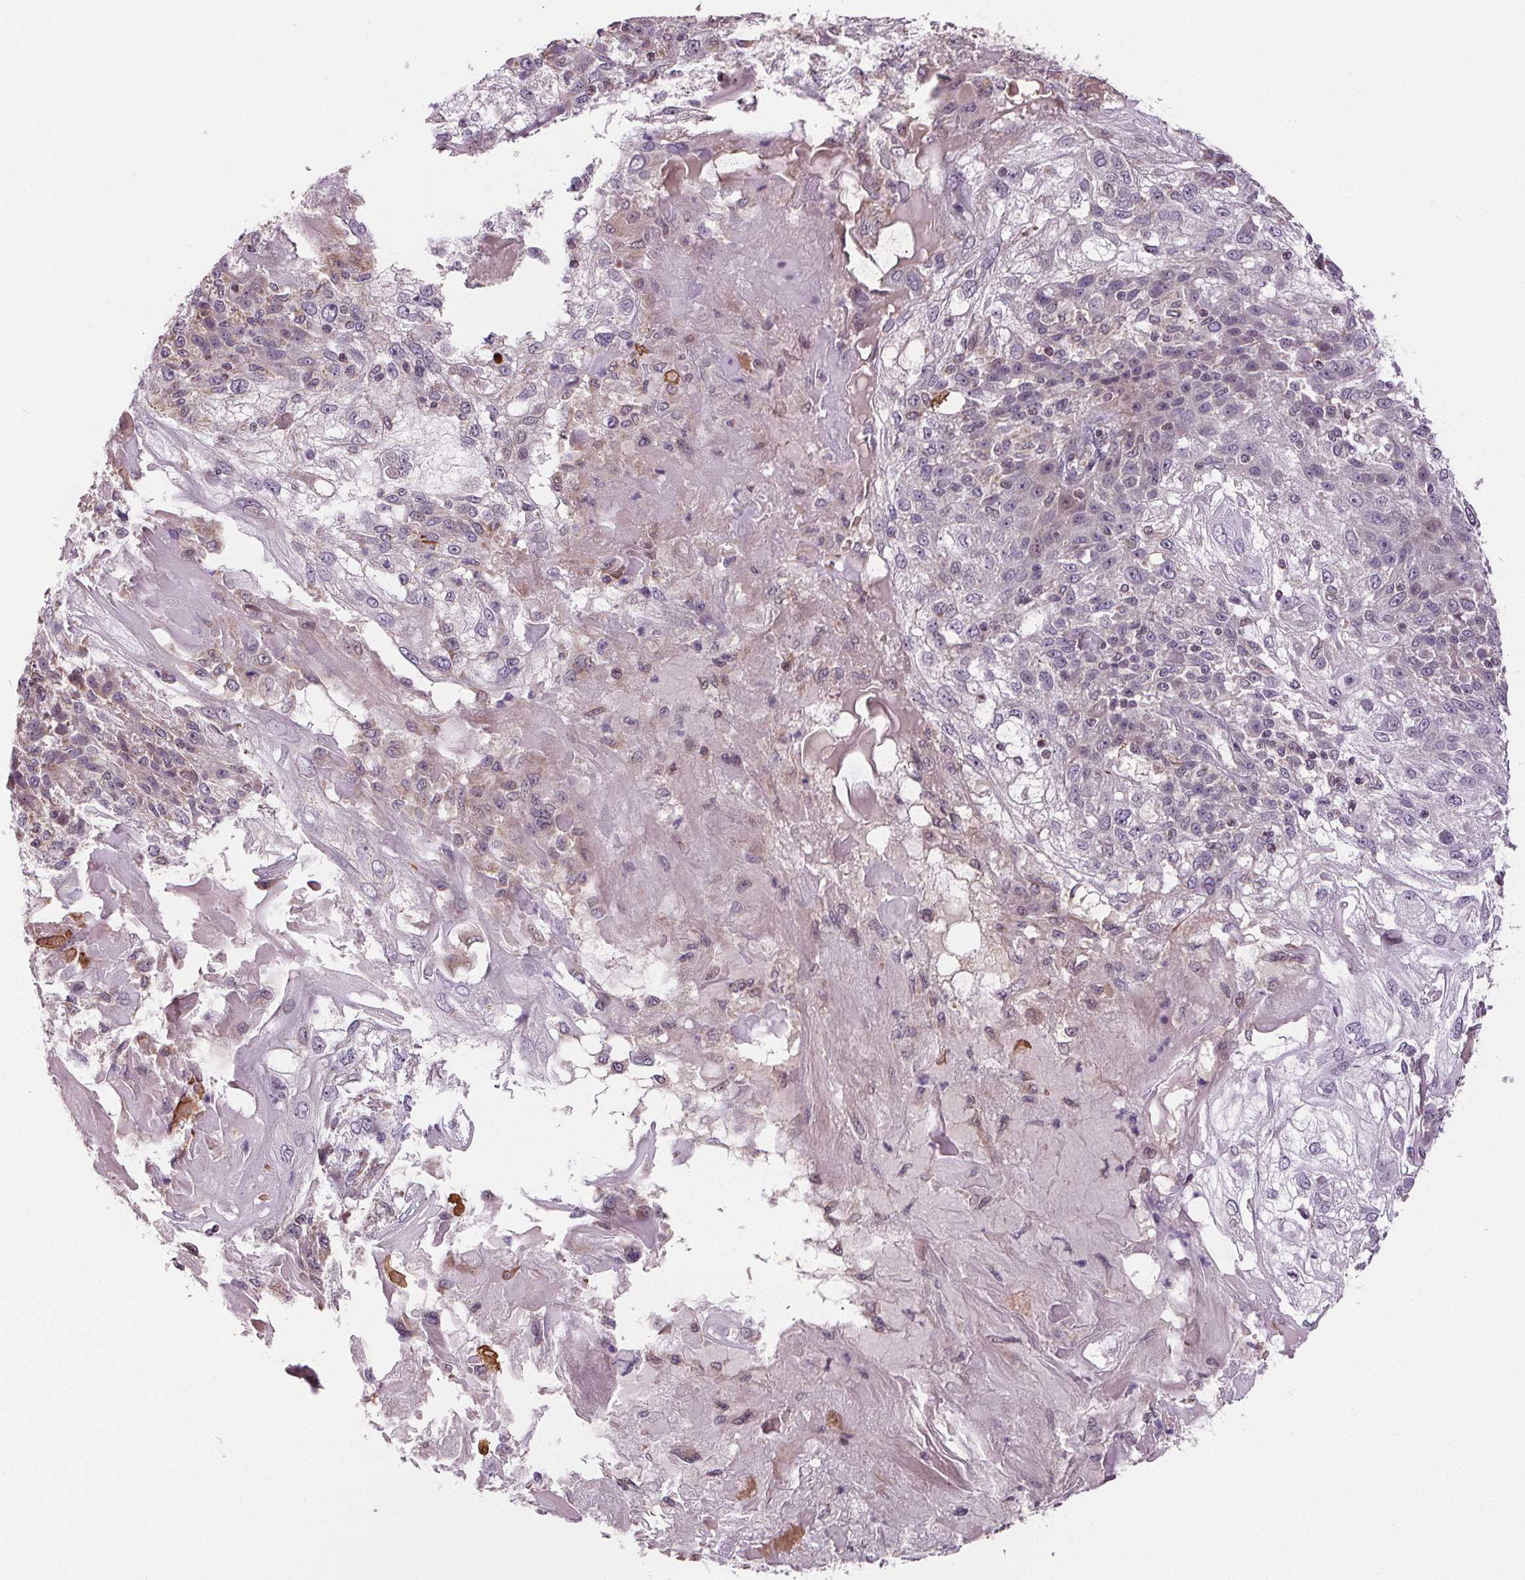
{"staining": {"intensity": "weak", "quantity": "25%-75%", "location": "cytoplasmic/membranous"}, "tissue": "skin cancer", "cell_type": "Tumor cells", "image_type": "cancer", "snomed": [{"axis": "morphology", "description": "Normal tissue, NOS"}, {"axis": "morphology", "description": "Squamous cell carcinoma, NOS"}, {"axis": "topography", "description": "Skin"}], "caption": "Immunohistochemistry (IHC) micrograph of neoplastic tissue: skin cancer stained using immunohistochemistry (IHC) displays low levels of weak protein expression localized specifically in the cytoplasmic/membranous of tumor cells, appearing as a cytoplasmic/membranous brown color.", "gene": "SUCLA2", "patient": {"sex": "female", "age": 83}}